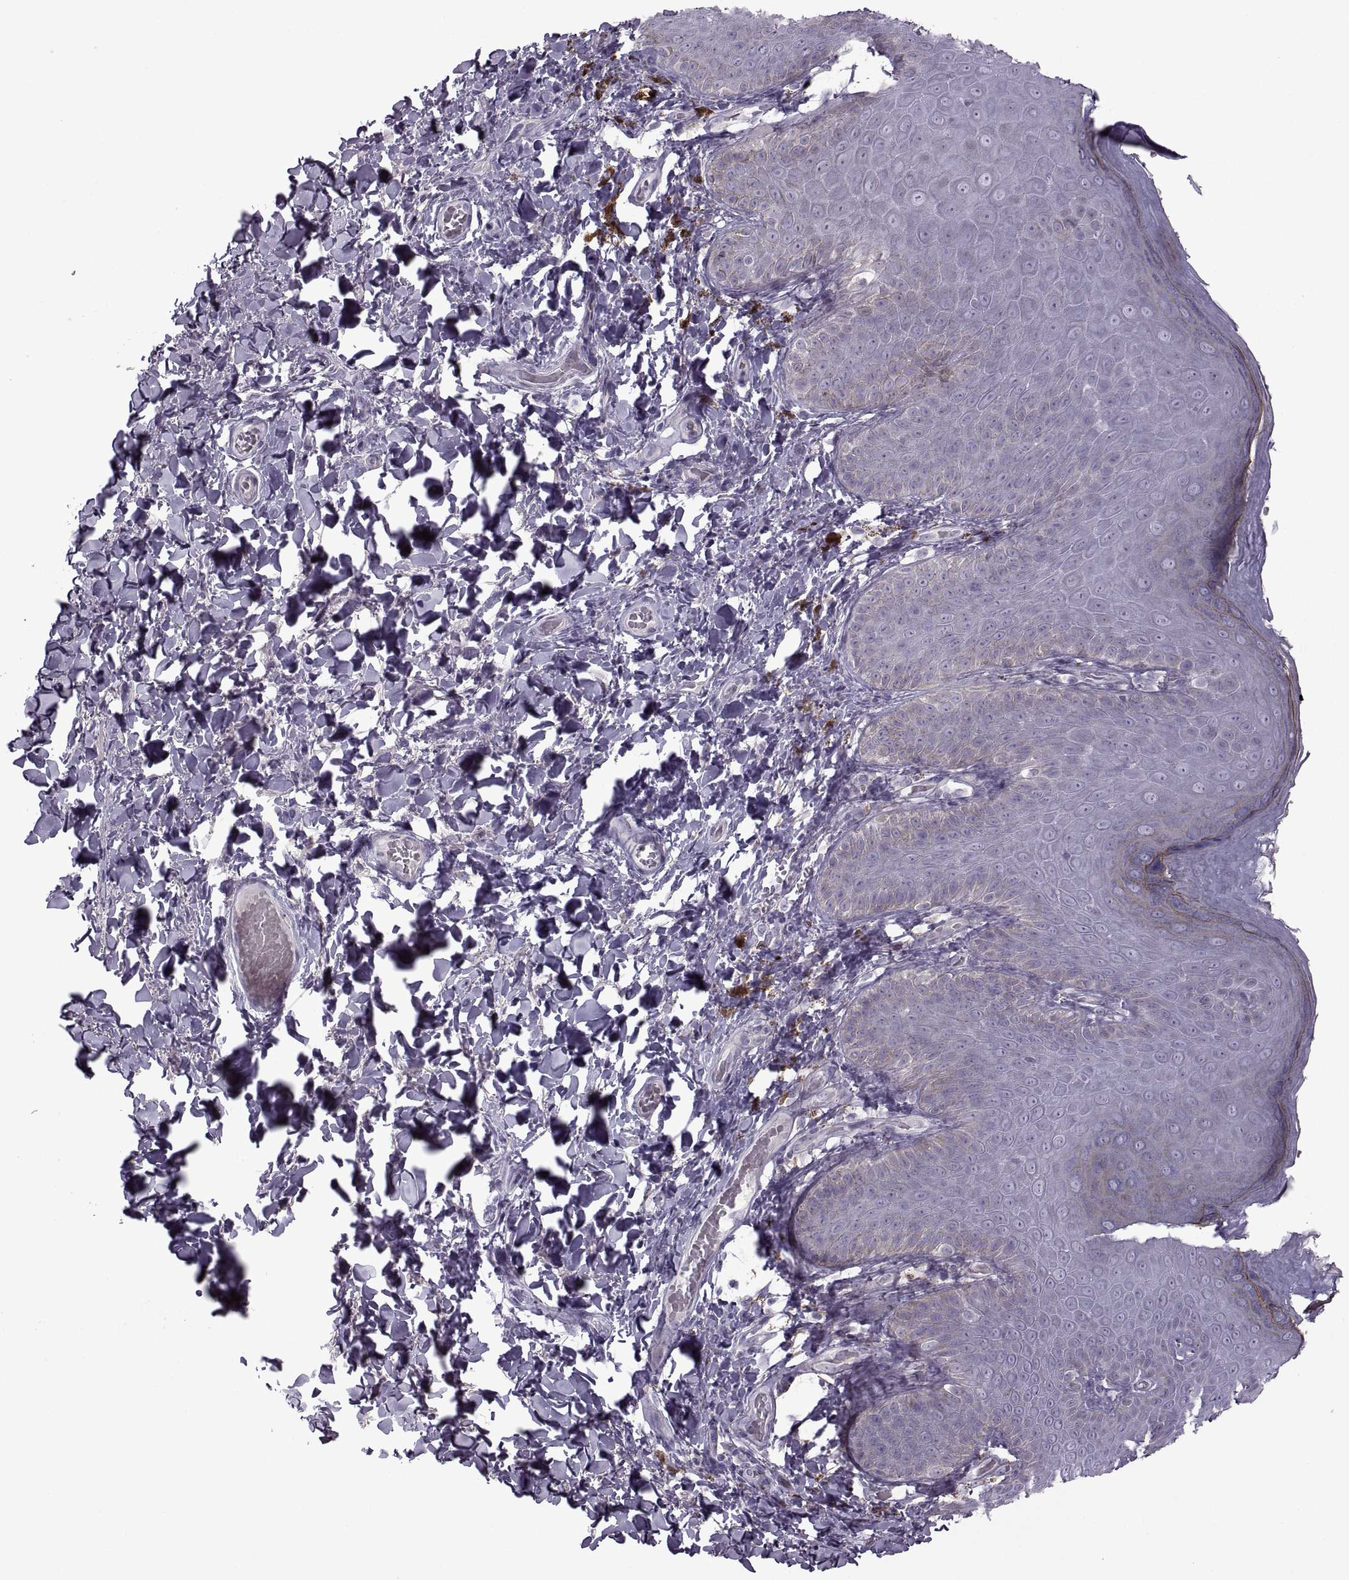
{"staining": {"intensity": "negative", "quantity": "none", "location": "none"}, "tissue": "skin", "cell_type": "Epidermal cells", "image_type": "normal", "snomed": [{"axis": "morphology", "description": "Normal tissue, NOS"}, {"axis": "topography", "description": "Anal"}], "caption": "A histopathology image of human skin is negative for staining in epidermal cells. (Brightfield microscopy of DAB IHC at high magnification).", "gene": "PIERCE1", "patient": {"sex": "male", "age": 53}}